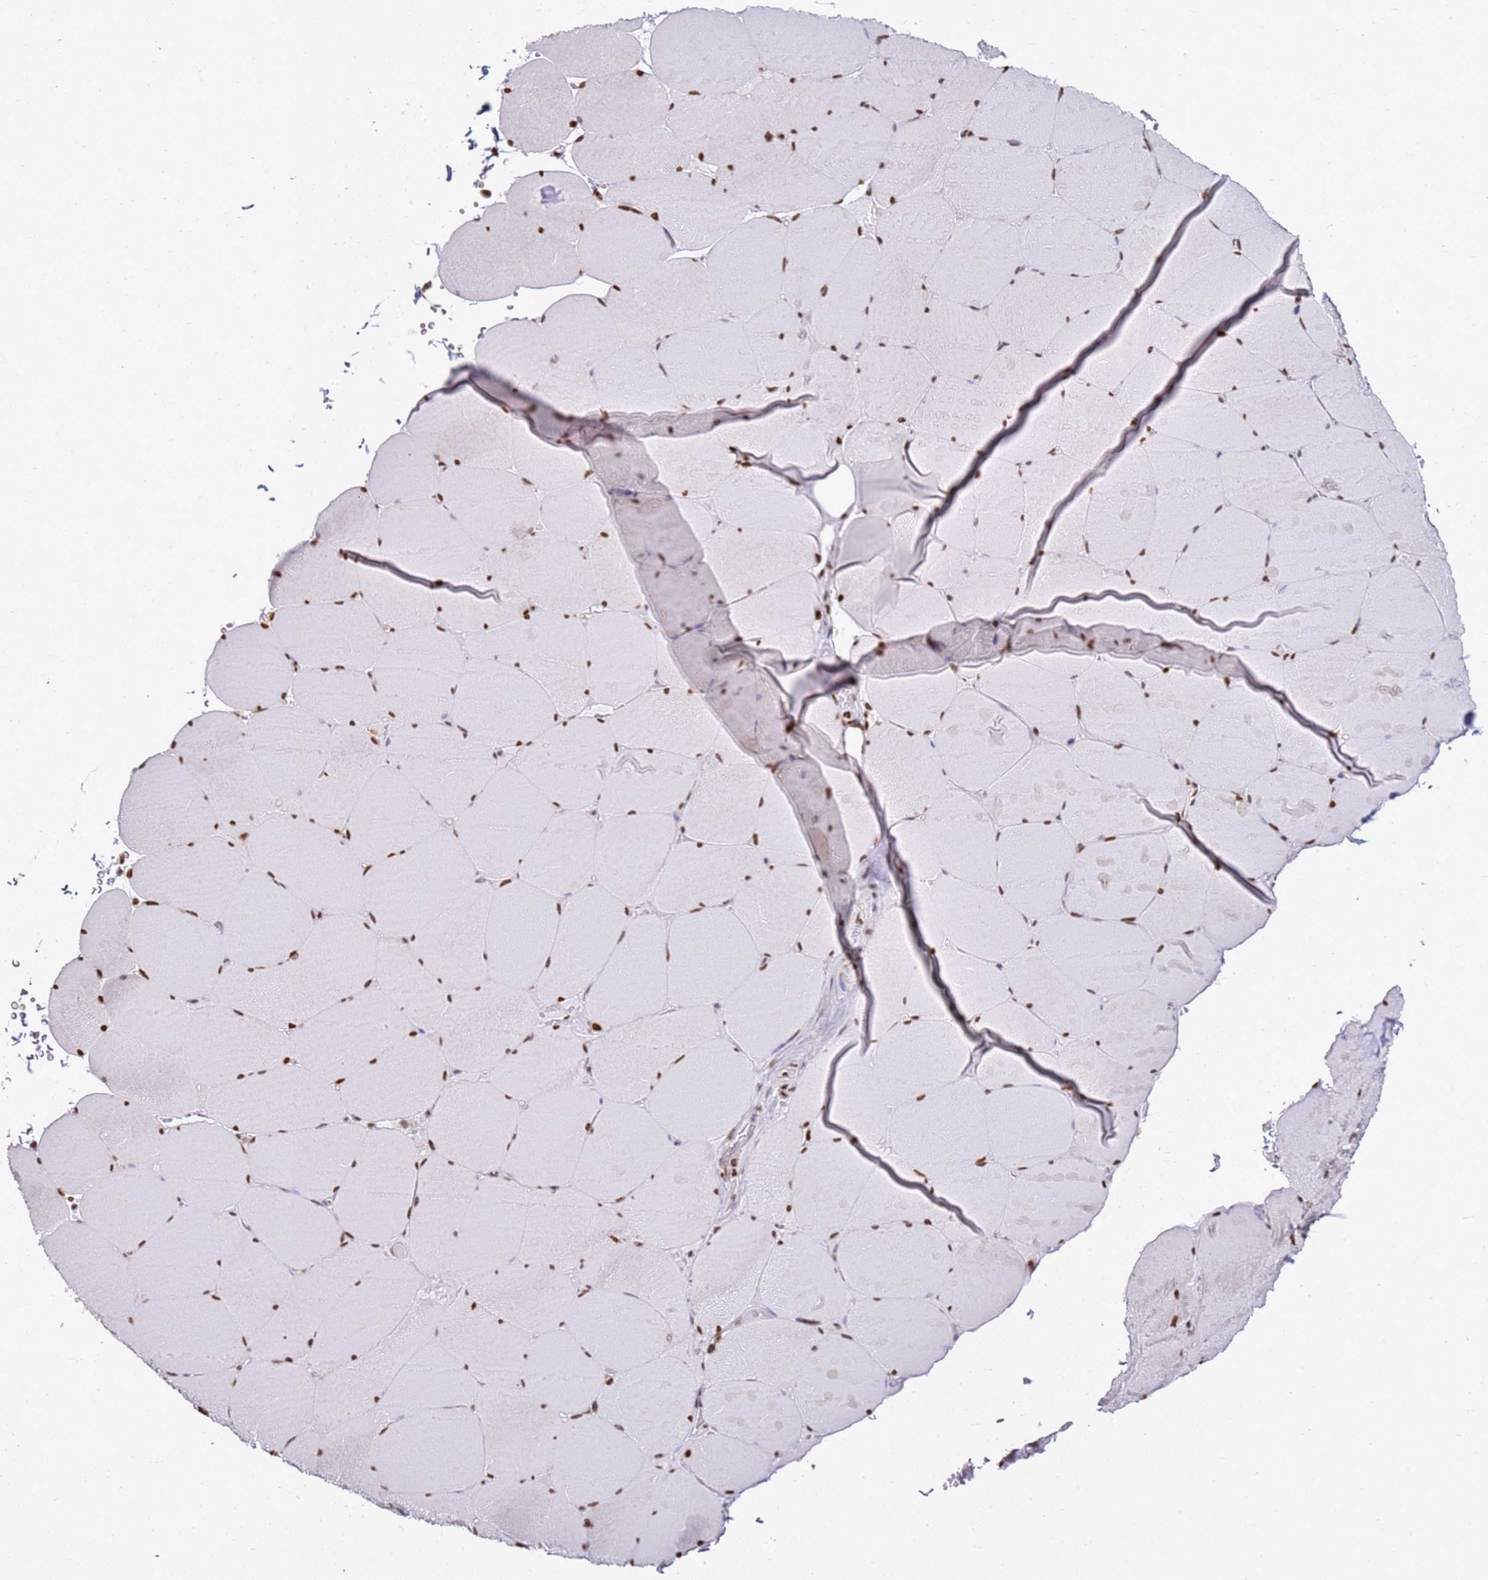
{"staining": {"intensity": "moderate", "quantity": "25%-75%", "location": "nuclear"}, "tissue": "skeletal muscle", "cell_type": "Myocytes", "image_type": "normal", "snomed": [{"axis": "morphology", "description": "Normal tissue, NOS"}, {"axis": "topography", "description": "Skeletal muscle"}, {"axis": "topography", "description": "Head-Neck"}], "caption": "Moderate nuclear protein positivity is present in about 25%-75% of myocytes in skeletal muscle.", "gene": "APEX1", "patient": {"sex": "male", "age": 66}}